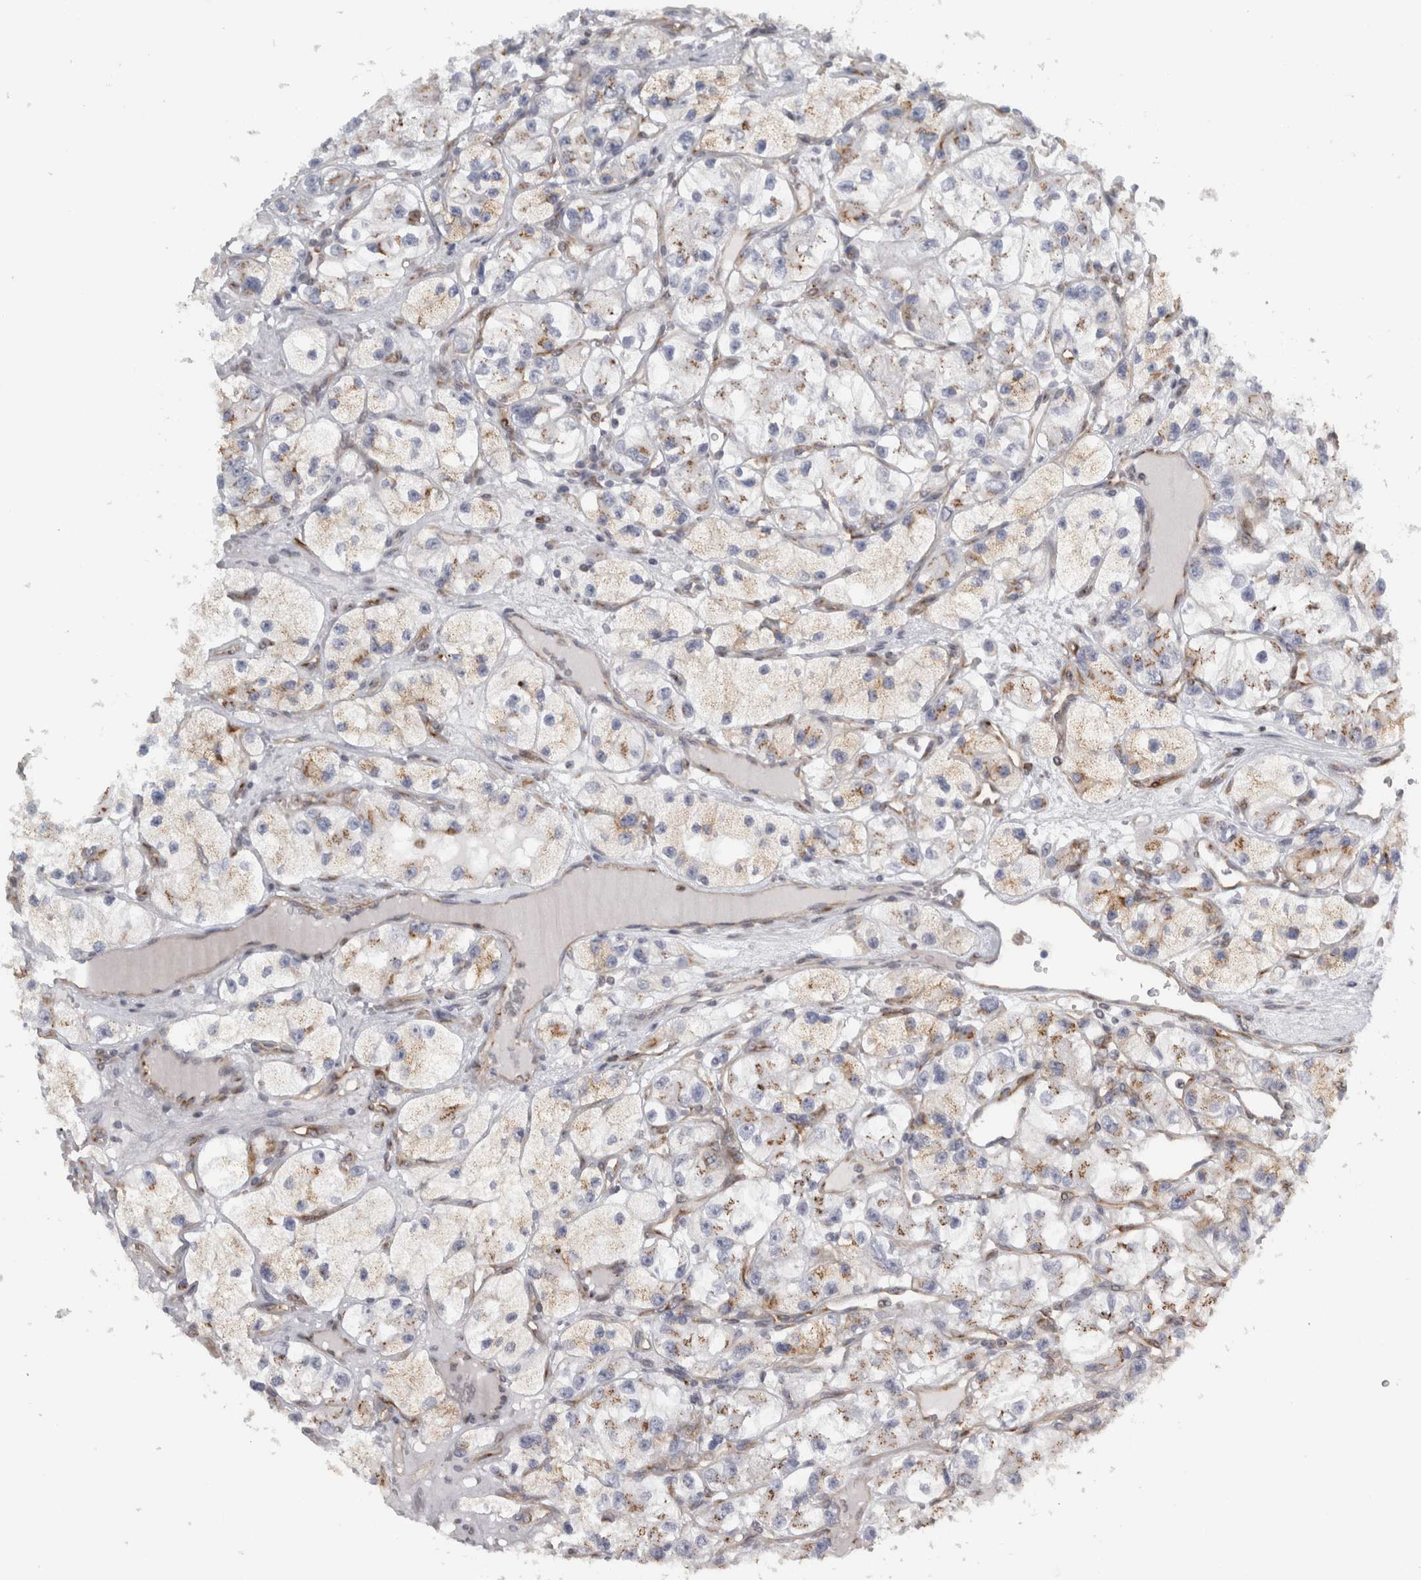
{"staining": {"intensity": "weak", "quantity": ">75%", "location": "cytoplasmic/membranous"}, "tissue": "renal cancer", "cell_type": "Tumor cells", "image_type": "cancer", "snomed": [{"axis": "morphology", "description": "Adenocarcinoma, NOS"}, {"axis": "topography", "description": "Kidney"}], "caption": "Renal cancer stained with IHC reveals weak cytoplasmic/membranous expression in approximately >75% of tumor cells. (Brightfield microscopy of DAB IHC at high magnification).", "gene": "PEX6", "patient": {"sex": "female", "age": 57}}